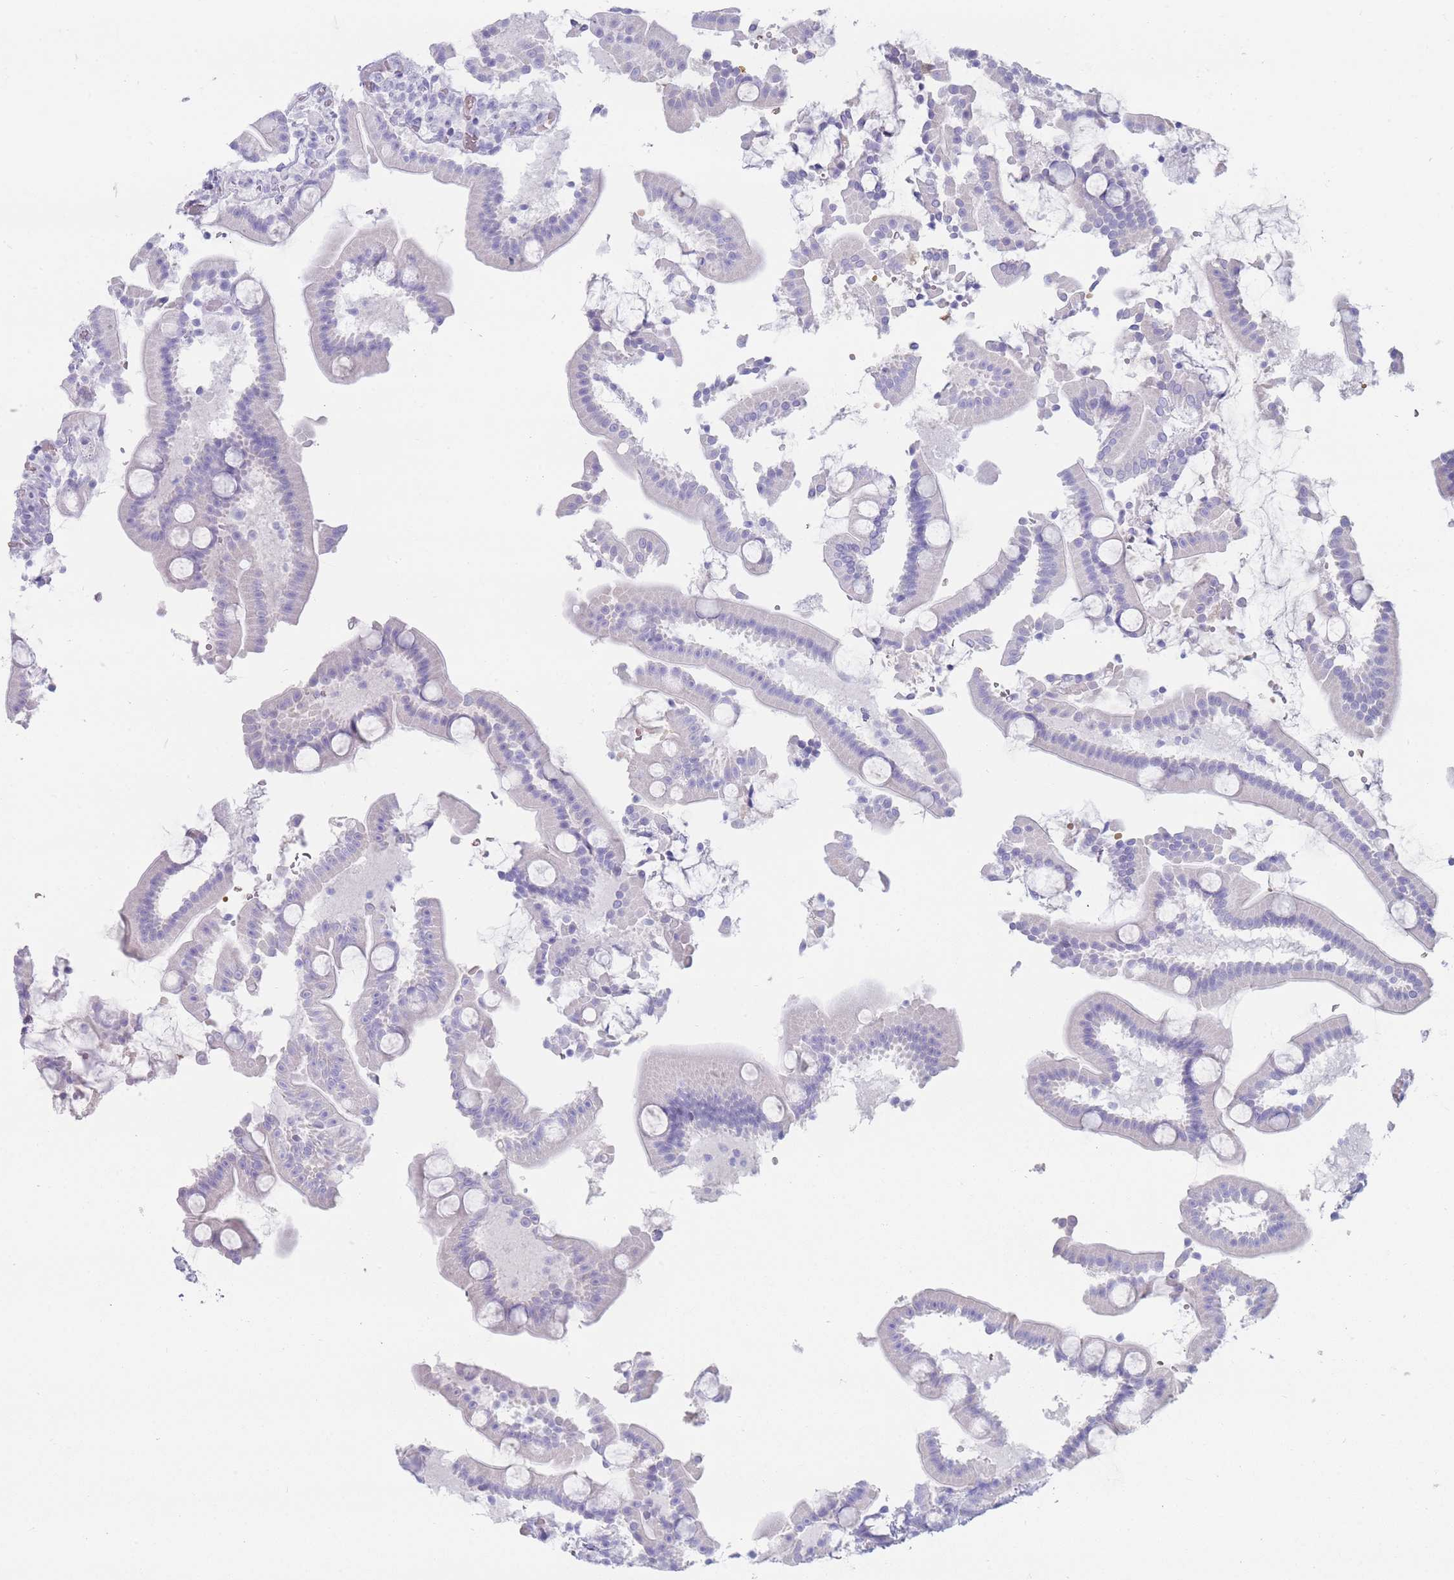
{"staining": {"intensity": "negative", "quantity": "none", "location": "none"}, "tissue": "duodenum", "cell_type": "Glandular cells", "image_type": "normal", "snomed": [{"axis": "morphology", "description": "Normal tissue, NOS"}, {"axis": "topography", "description": "Duodenum"}], "caption": "A histopathology image of human duodenum is negative for staining in glandular cells. Nuclei are stained in blue.", "gene": "ENSG00000284931", "patient": {"sex": "male", "age": 55}}